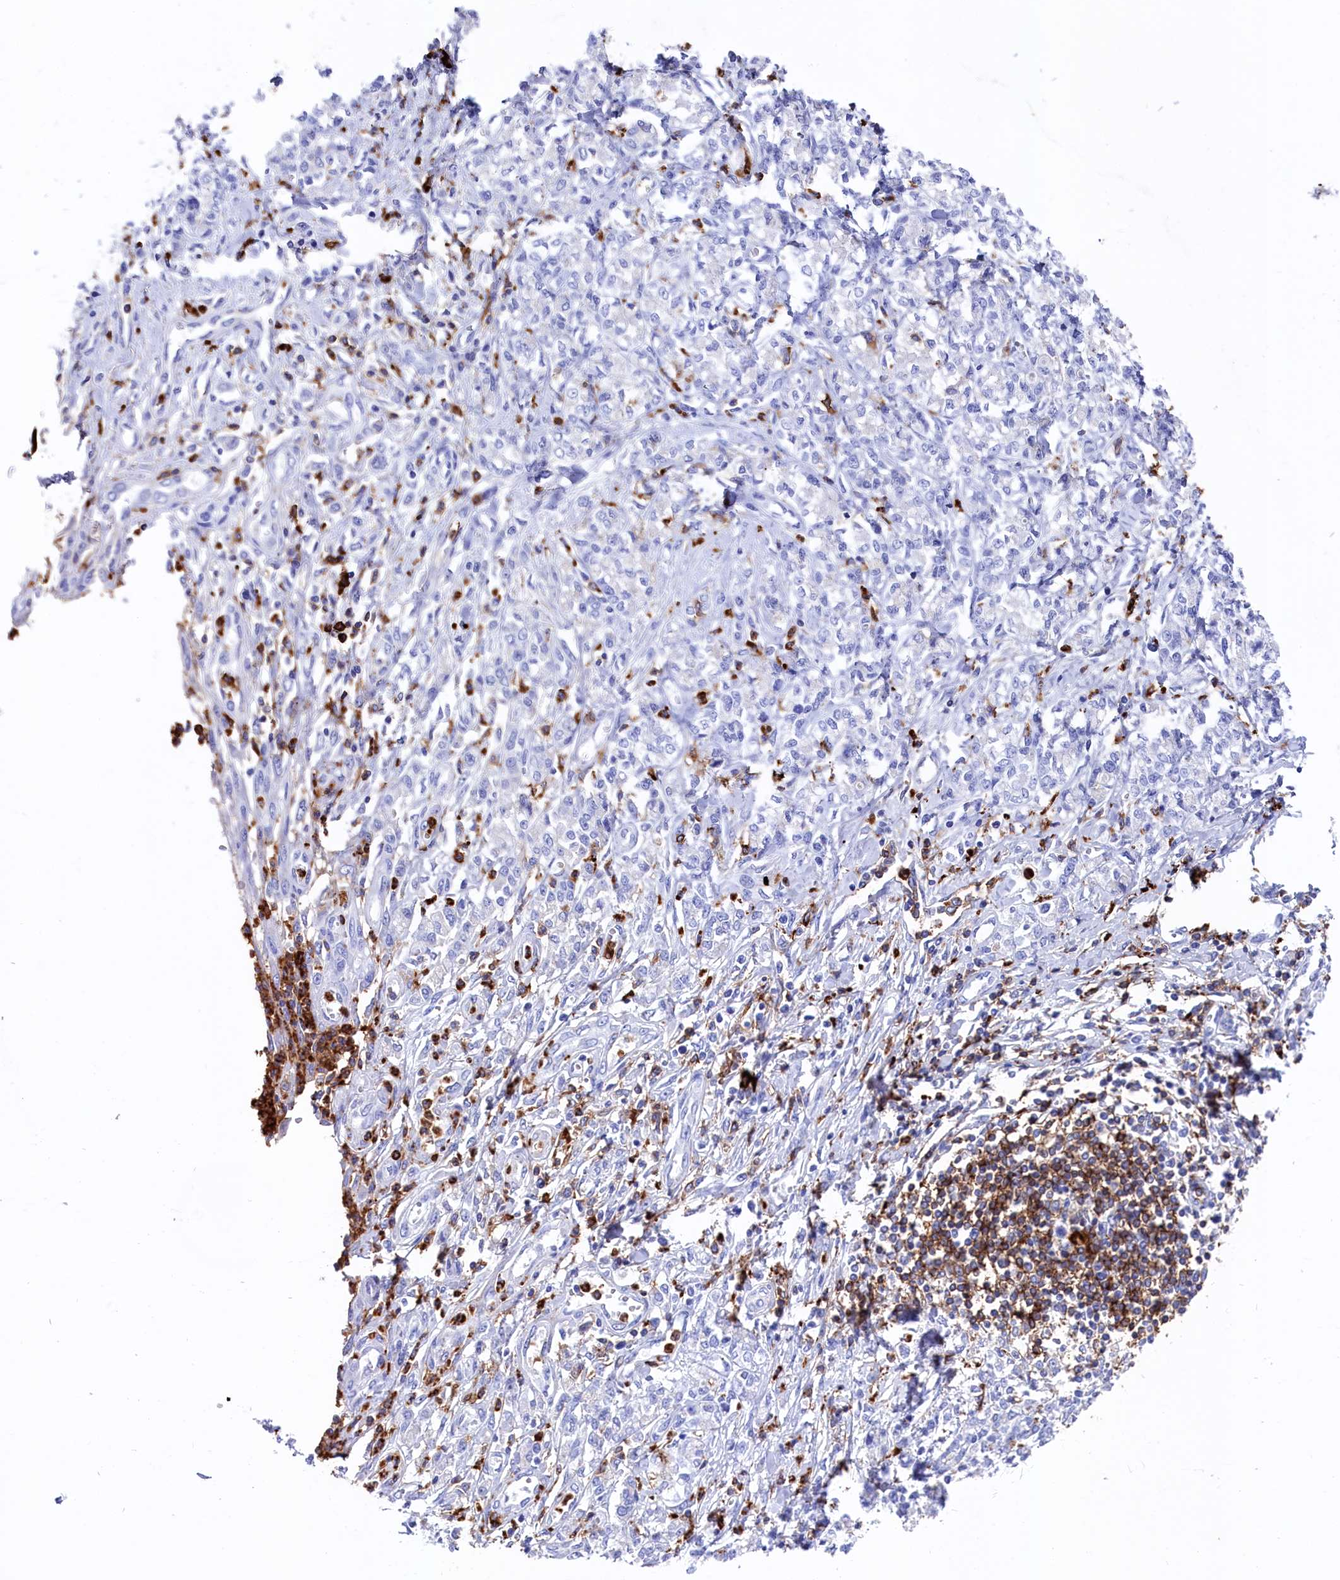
{"staining": {"intensity": "negative", "quantity": "none", "location": "none"}, "tissue": "stomach cancer", "cell_type": "Tumor cells", "image_type": "cancer", "snomed": [{"axis": "morphology", "description": "Adenocarcinoma, NOS"}, {"axis": "topography", "description": "Stomach"}], "caption": "Human adenocarcinoma (stomach) stained for a protein using immunohistochemistry (IHC) exhibits no staining in tumor cells.", "gene": "PLAC8", "patient": {"sex": "female", "age": 76}}